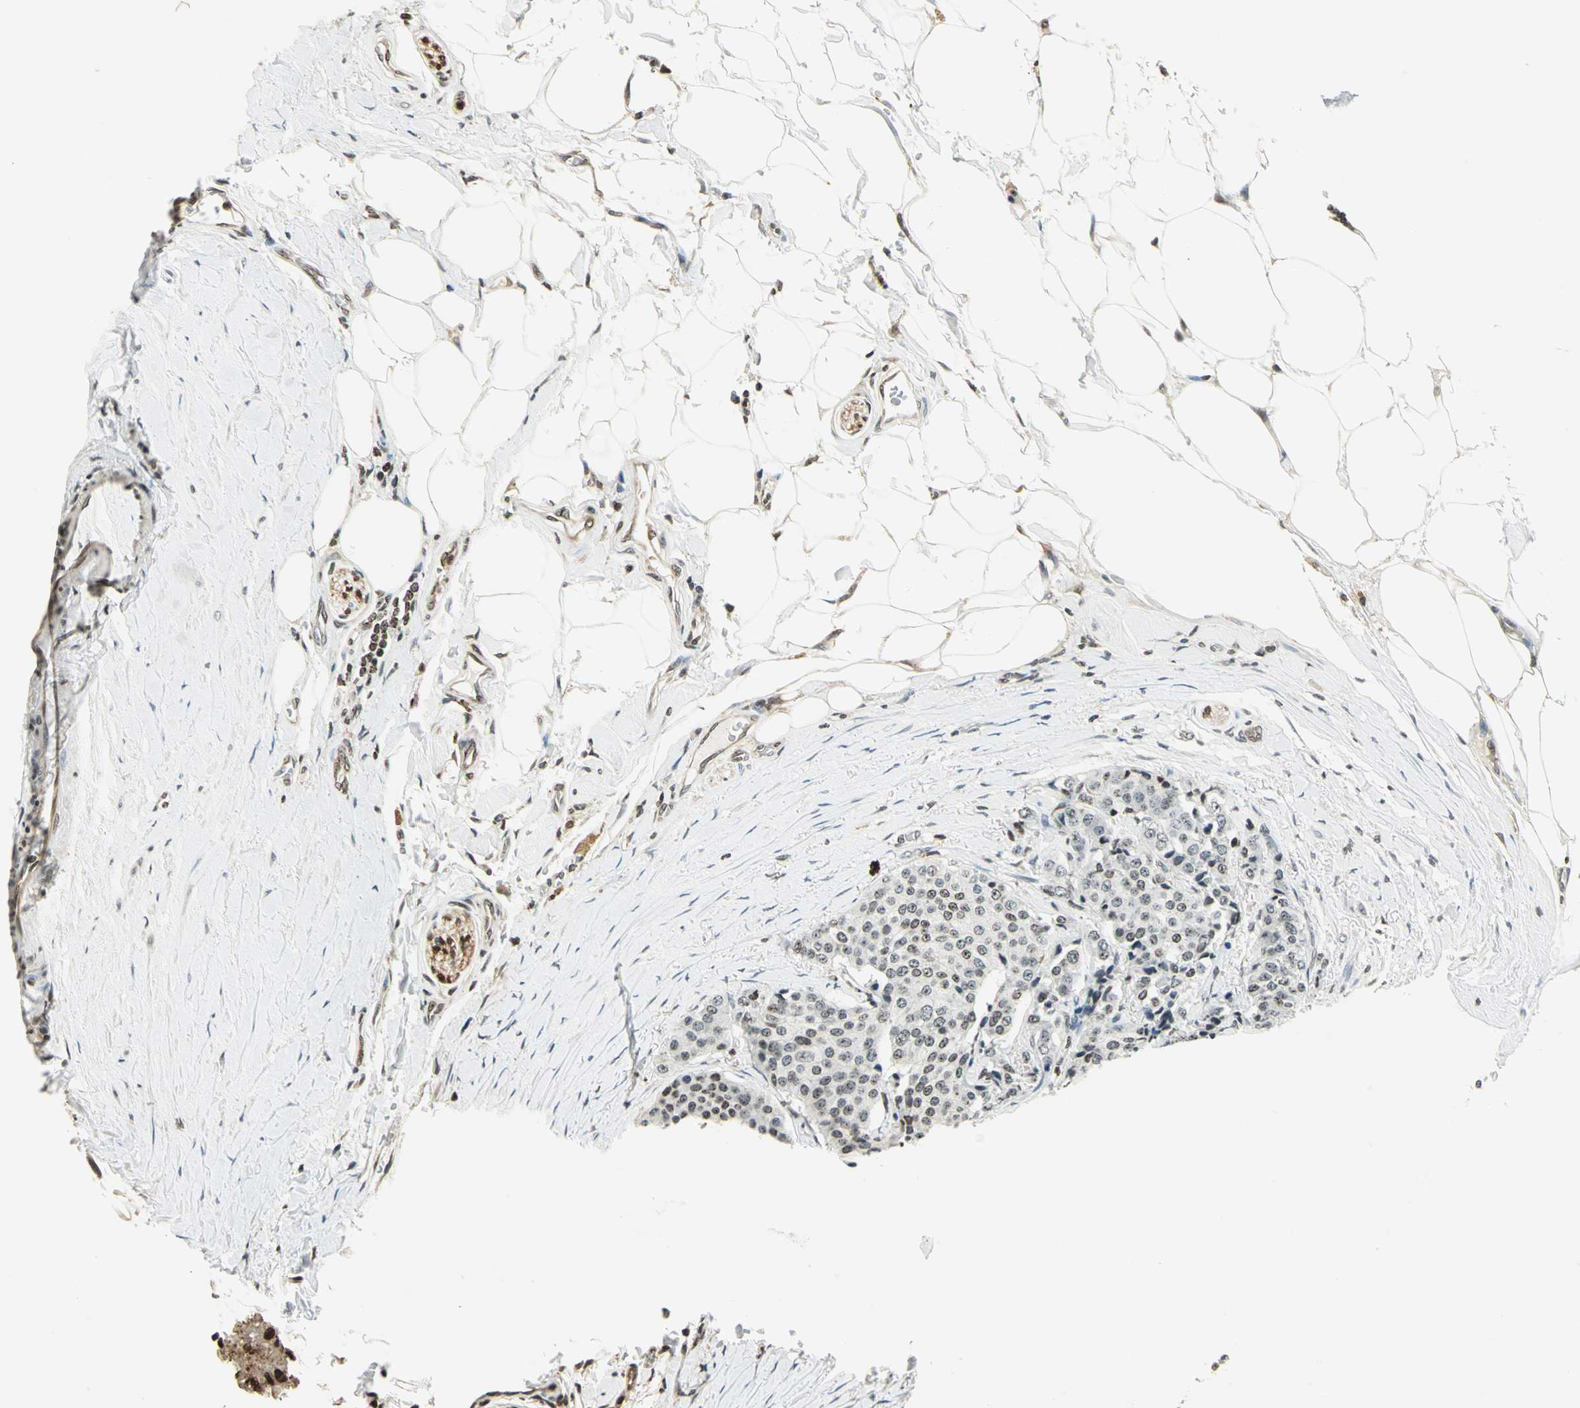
{"staining": {"intensity": "weak", "quantity": "25%-75%", "location": "cytoplasmic/membranous,nuclear"}, "tissue": "carcinoid", "cell_type": "Tumor cells", "image_type": "cancer", "snomed": [{"axis": "morphology", "description": "Carcinoid, malignant, NOS"}, {"axis": "topography", "description": "Colon"}], "caption": "A high-resolution histopathology image shows immunohistochemistry staining of carcinoid (malignant), which demonstrates weak cytoplasmic/membranous and nuclear expression in about 25%-75% of tumor cells.", "gene": "LGALS3", "patient": {"sex": "female", "age": 61}}